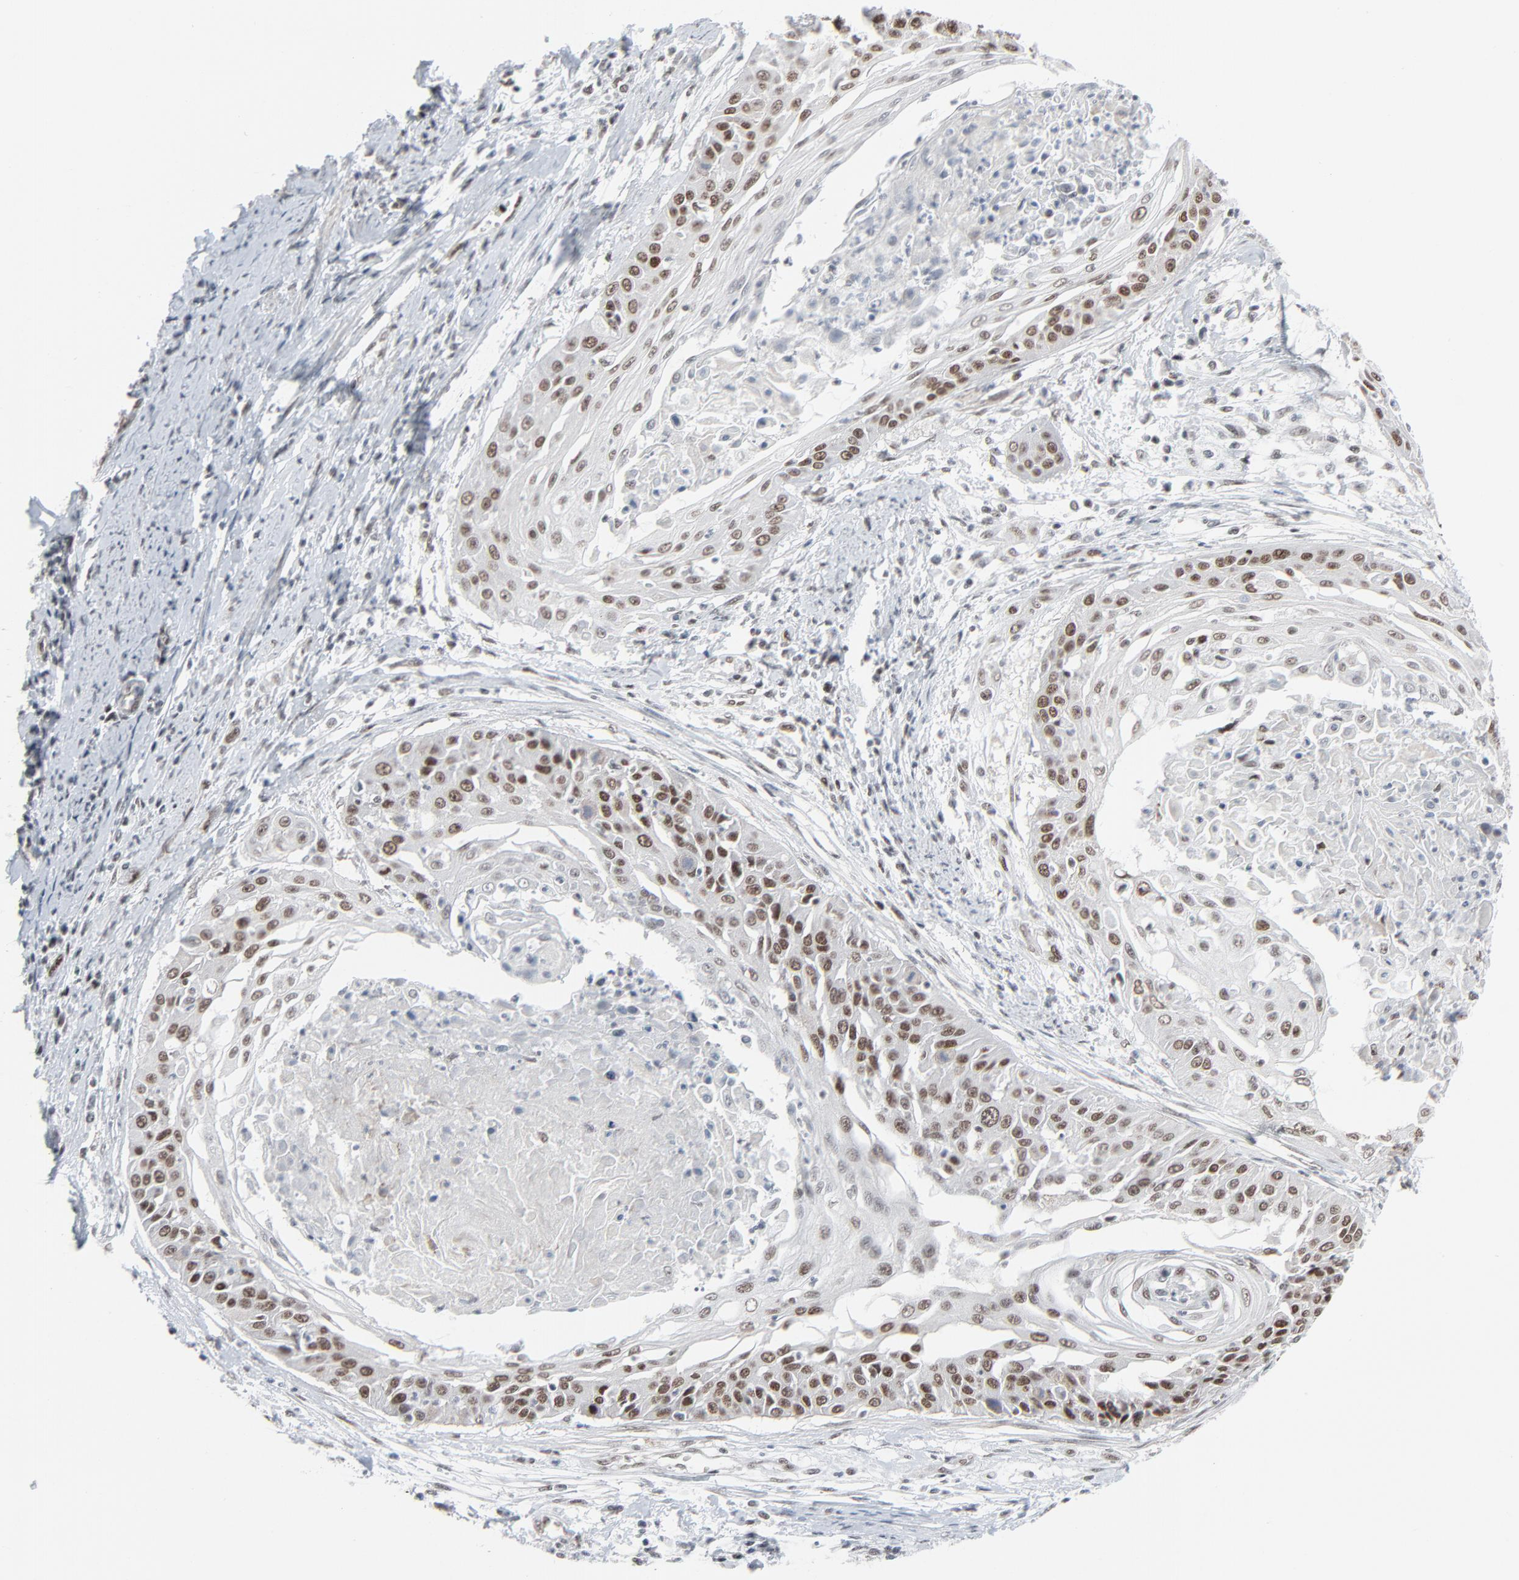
{"staining": {"intensity": "moderate", "quantity": ">75%", "location": "nuclear"}, "tissue": "cervical cancer", "cell_type": "Tumor cells", "image_type": "cancer", "snomed": [{"axis": "morphology", "description": "Squamous cell carcinoma, NOS"}, {"axis": "topography", "description": "Cervix"}], "caption": "The immunohistochemical stain highlights moderate nuclear expression in tumor cells of cervical cancer tissue. The protein of interest is shown in brown color, while the nuclei are stained blue.", "gene": "FBXO28", "patient": {"sex": "female", "age": 64}}